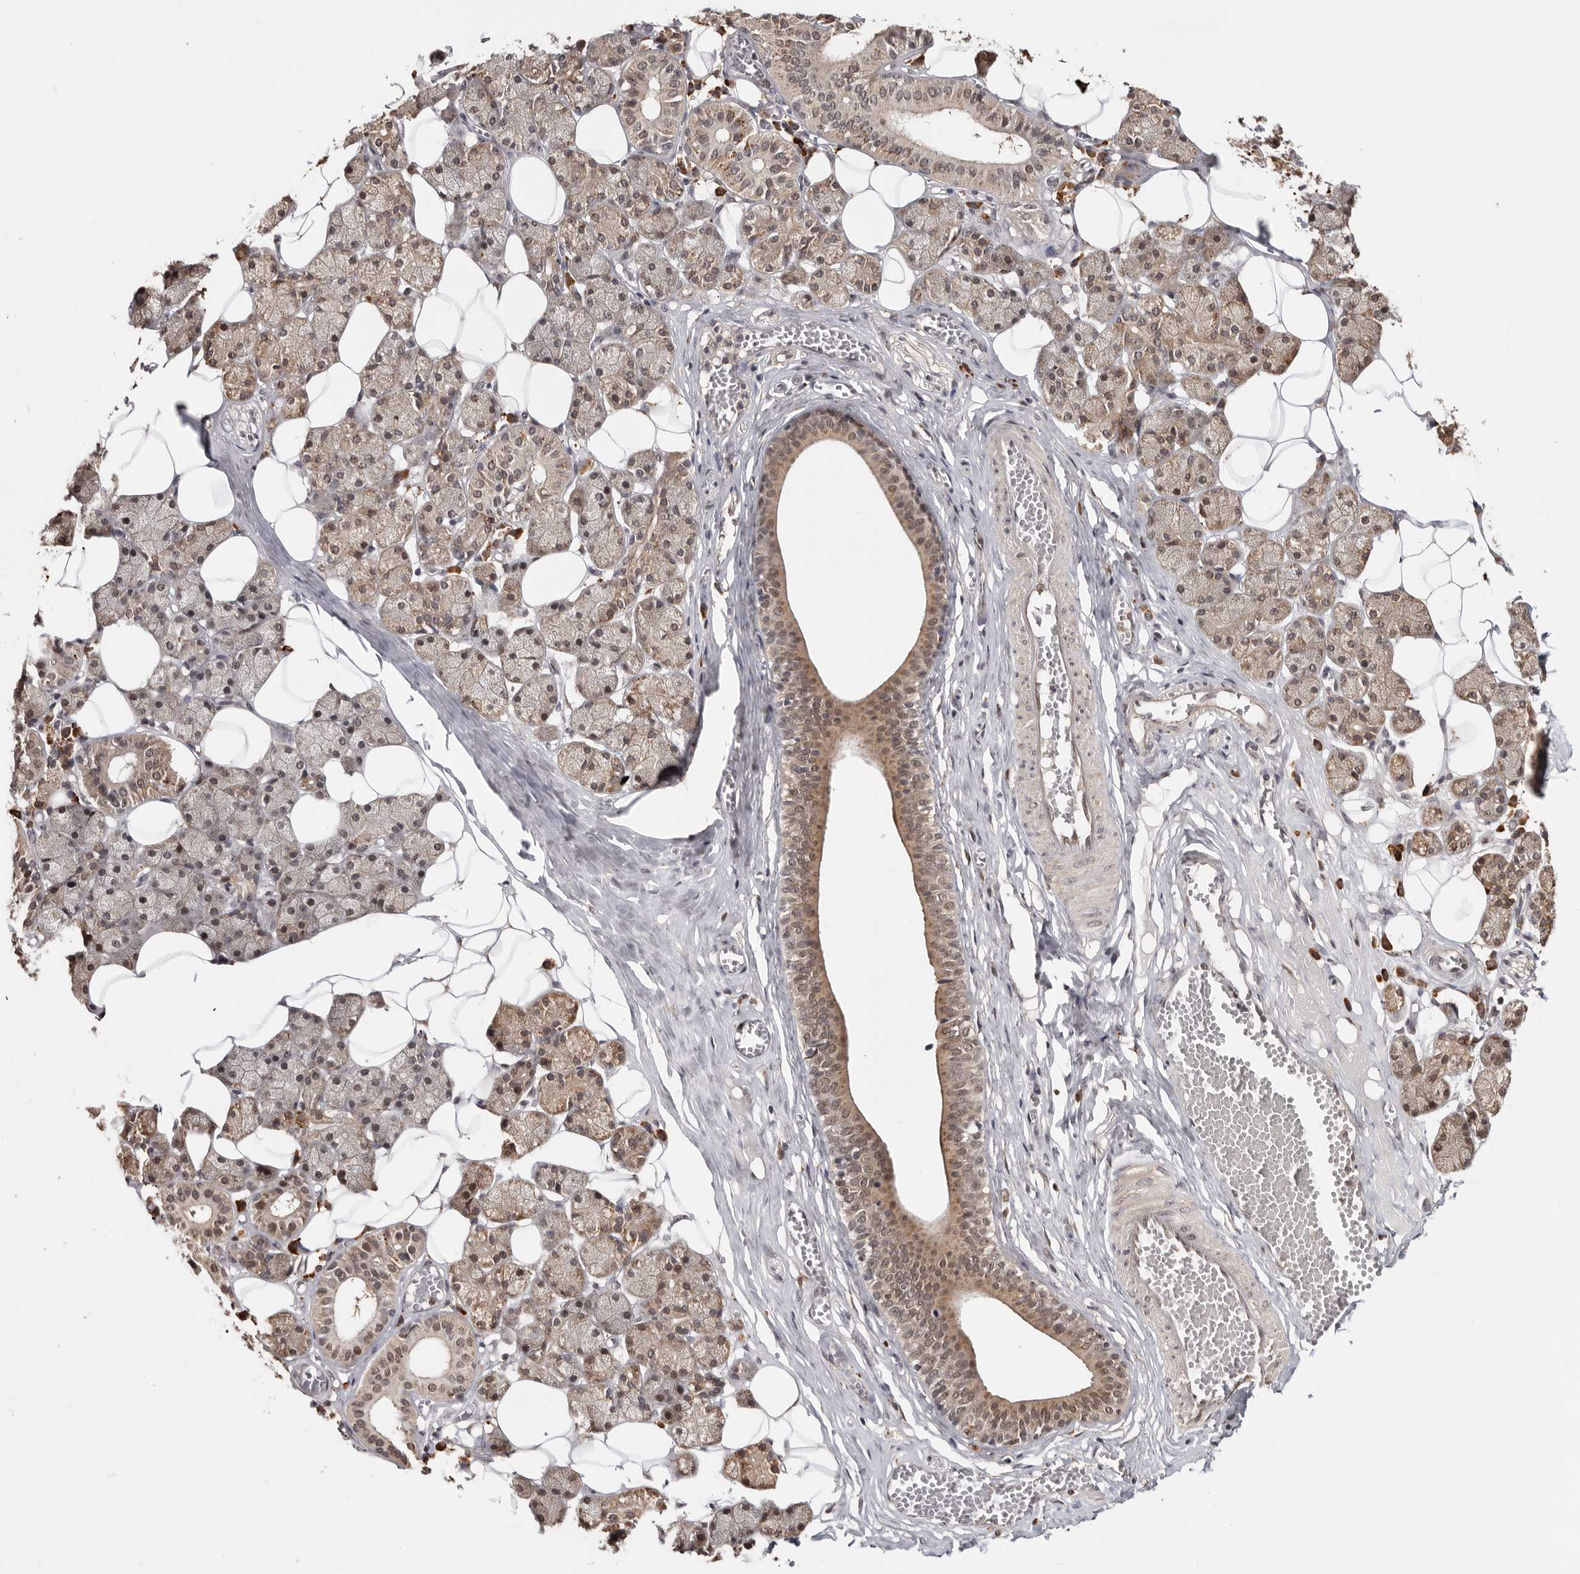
{"staining": {"intensity": "weak", "quantity": "25%-75%", "location": "cytoplasmic/membranous"}, "tissue": "salivary gland", "cell_type": "Glandular cells", "image_type": "normal", "snomed": [{"axis": "morphology", "description": "Normal tissue, NOS"}, {"axis": "topography", "description": "Salivary gland"}], "caption": "High-power microscopy captured an immunohistochemistry micrograph of benign salivary gland, revealing weak cytoplasmic/membranous expression in approximately 25%-75% of glandular cells. (IHC, brightfield microscopy, high magnification).", "gene": "ZNF83", "patient": {"sex": "female", "age": 33}}